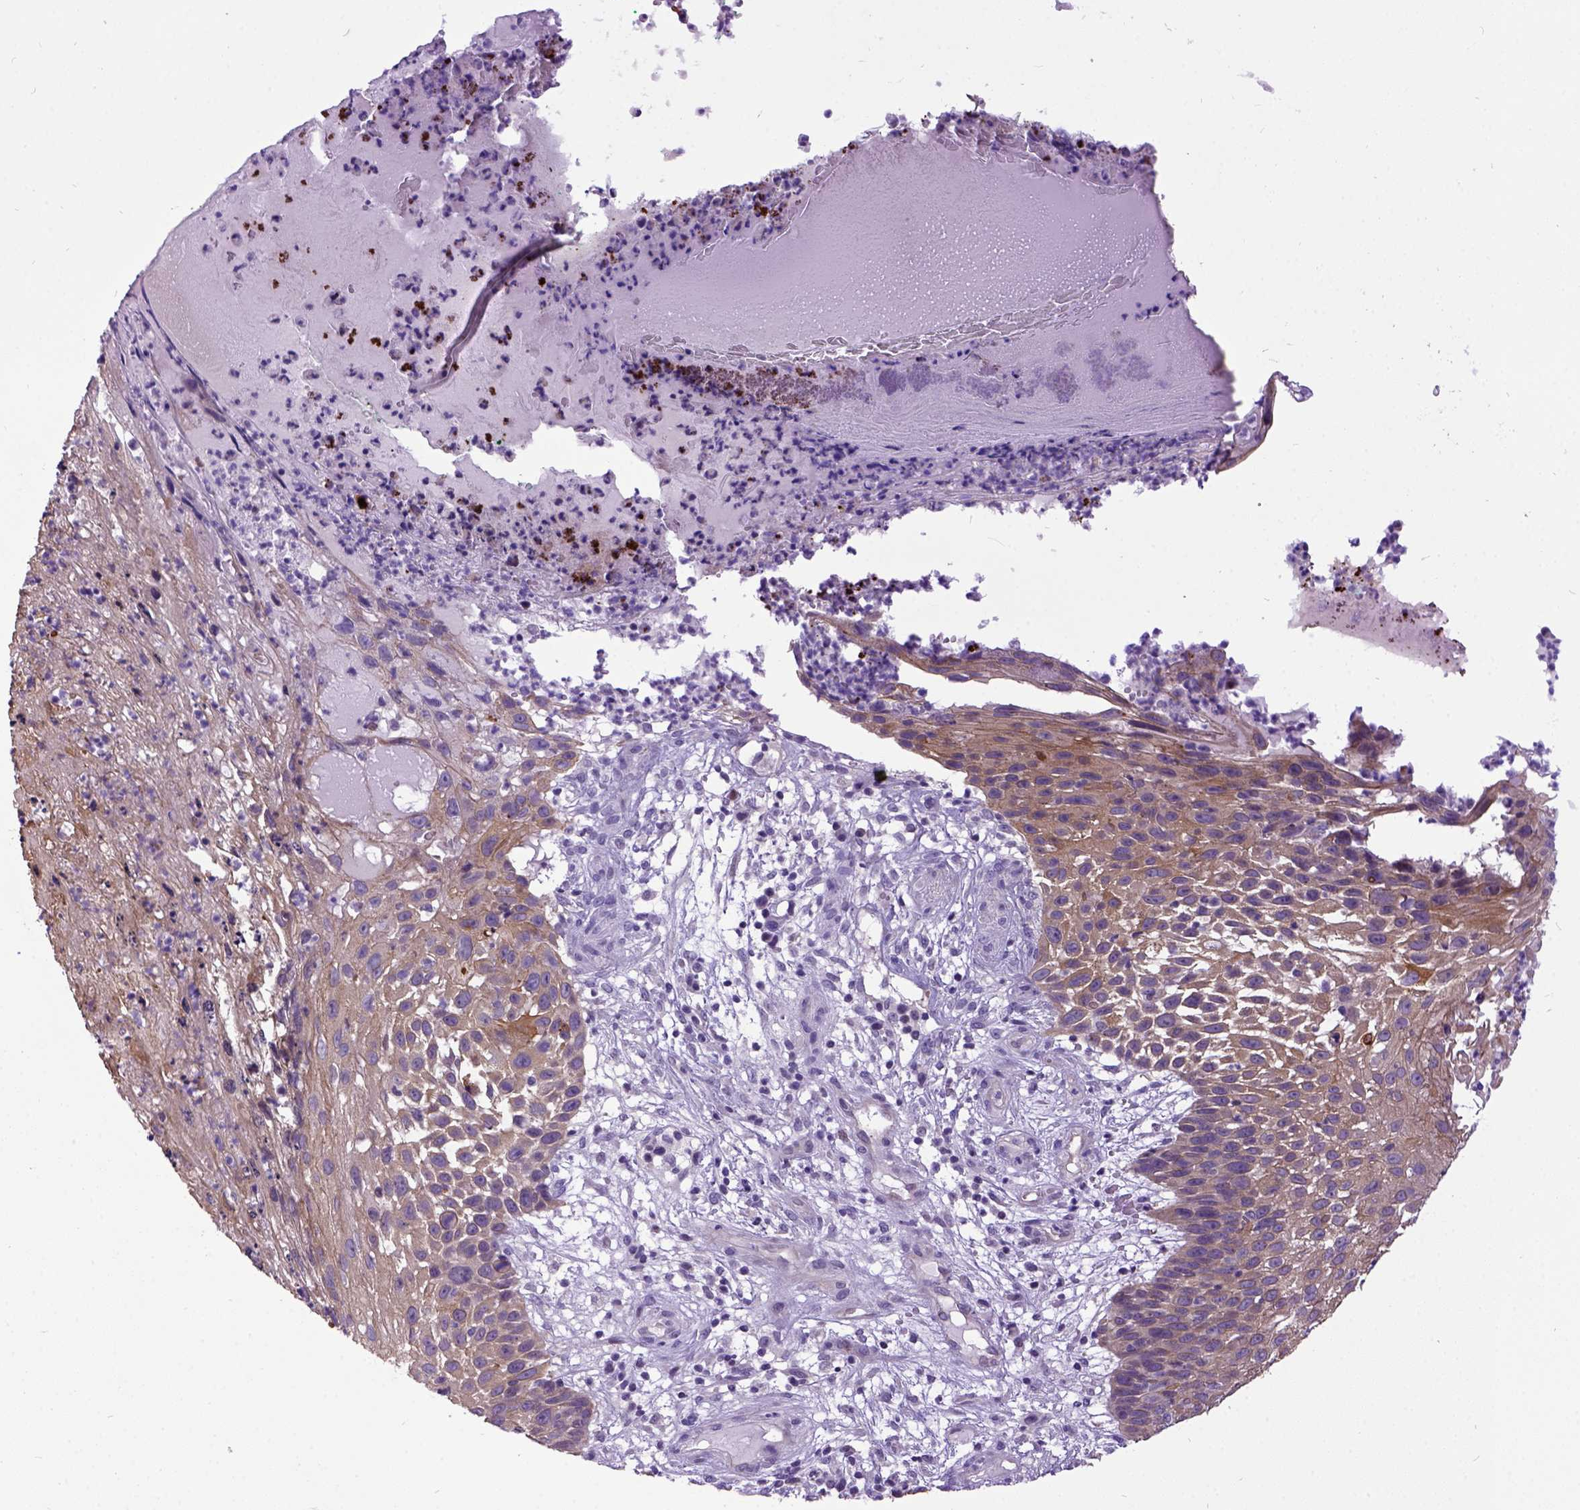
{"staining": {"intensity": "weak", "quantity": ">75%", "location": "cytoplasmic/membranous"}, "tissue": "skin cancer", "cell_type": "Tumor cells", "image_type": "cancer", "snomed": [{"axis": "morphology", "description": "Squamous cell carcinoma, NOS"}, {"axis": "topography", "description": "Skin"}], "caption": "An image showing weak cytoplasmic/membranous positivity in about >75% of tumor cells in skin squamous cell carcinoma, as visualized by brown immunohistochemical staining.", "gene": "NEK5", "patient": {"sex": "male", "age": 92}}